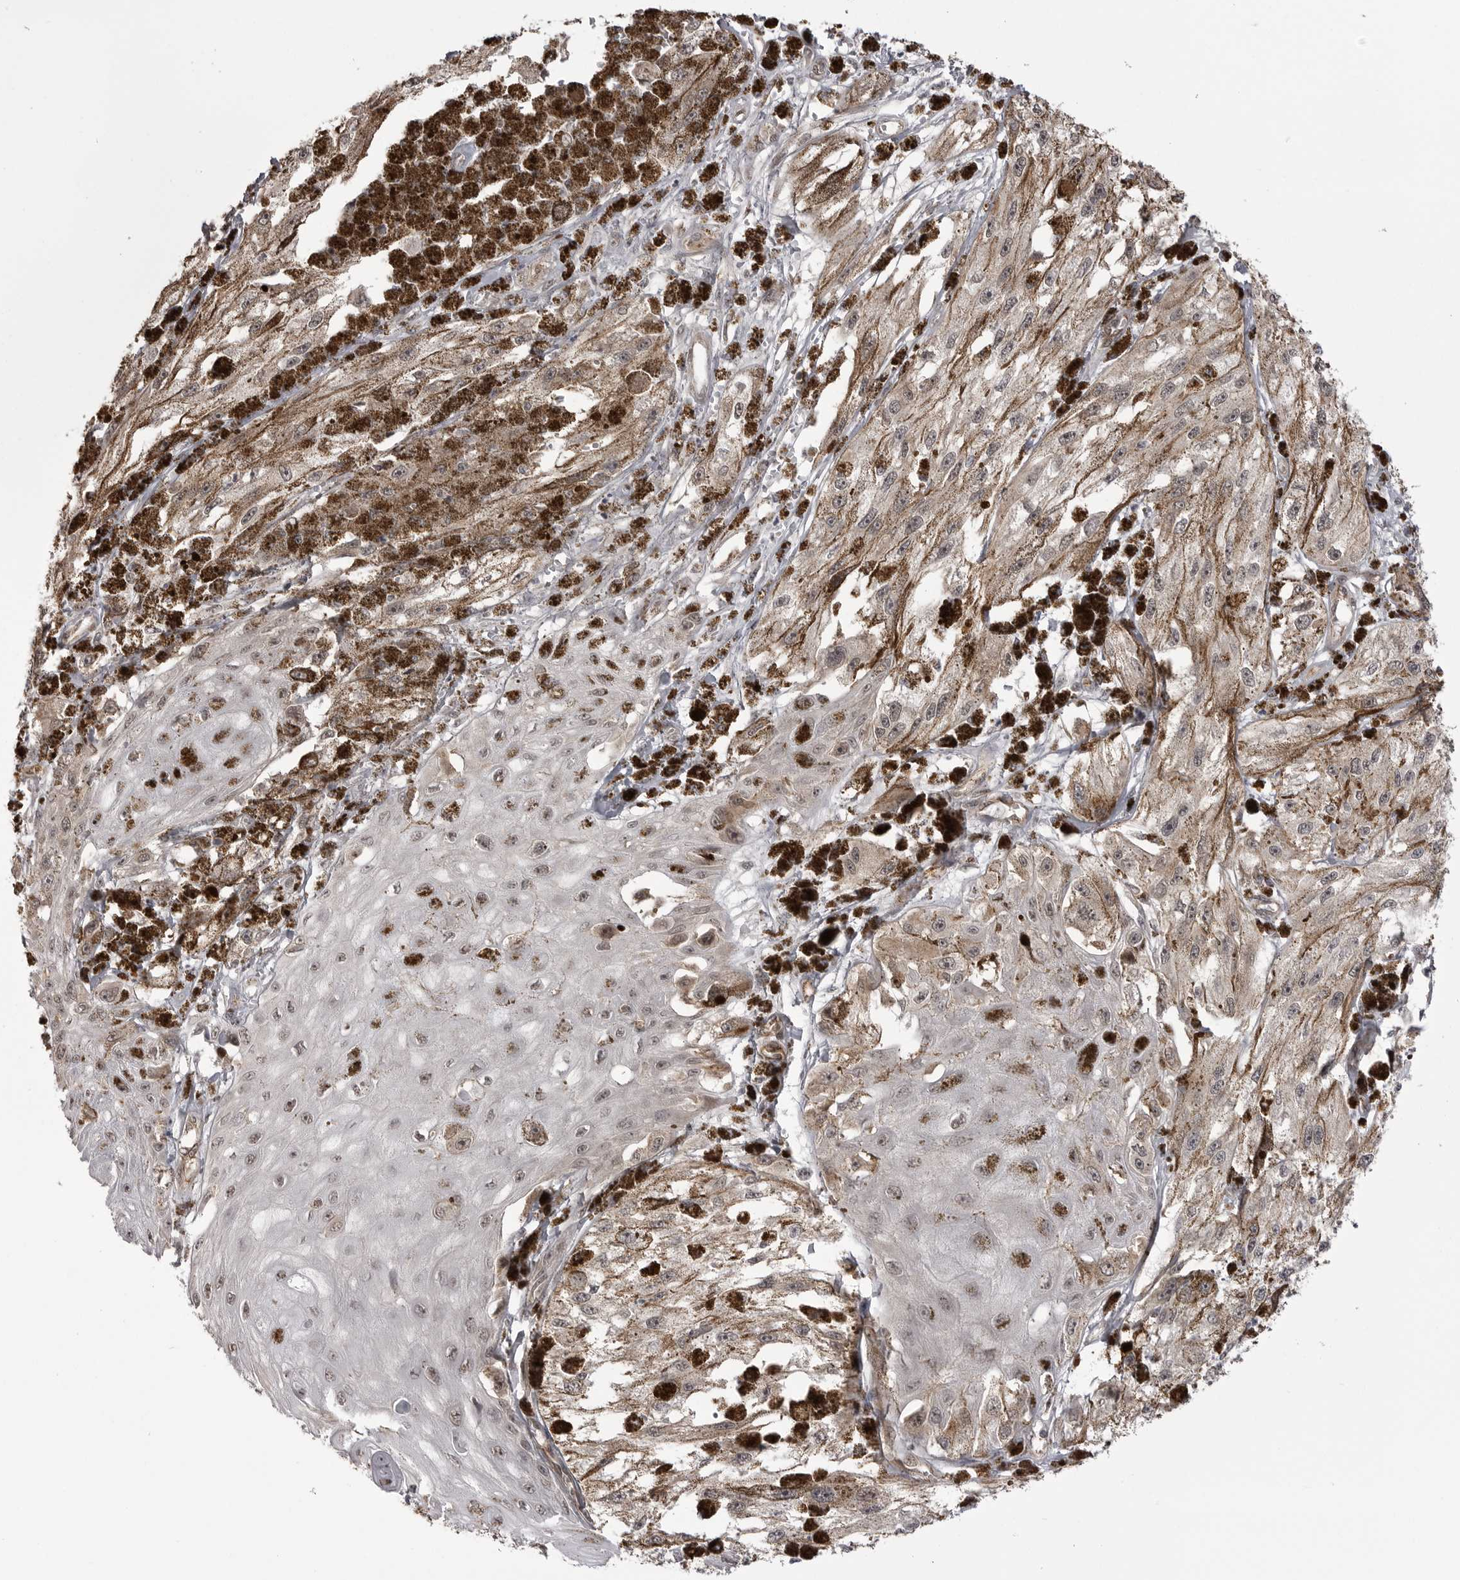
{"staining": {"intensity": "moderate", "quantity": "<25%", "location": "cytoplasmic/membranous,nuclear"}, "tissue": "melanoma", "cell_type": "Tumor cells", "image_type": "cancer", "snomed": [{"axis": "morphology", "description": "Malignant melanoma, NOS"}, {"axis": "topography", "description": "Skin"}], "caption": "IHC histopathology image of neoplastic tissue: melanoma stained using IHC displays low levels of moderate protein expression localized specifically in the cytoplasmic/membranous and nuclear of tumor cells, appearing as a cytoplasmic/membranous and nuclear brown color.", "gene": "SORBS1", "patient": {"sex": "male", "age": 88}}